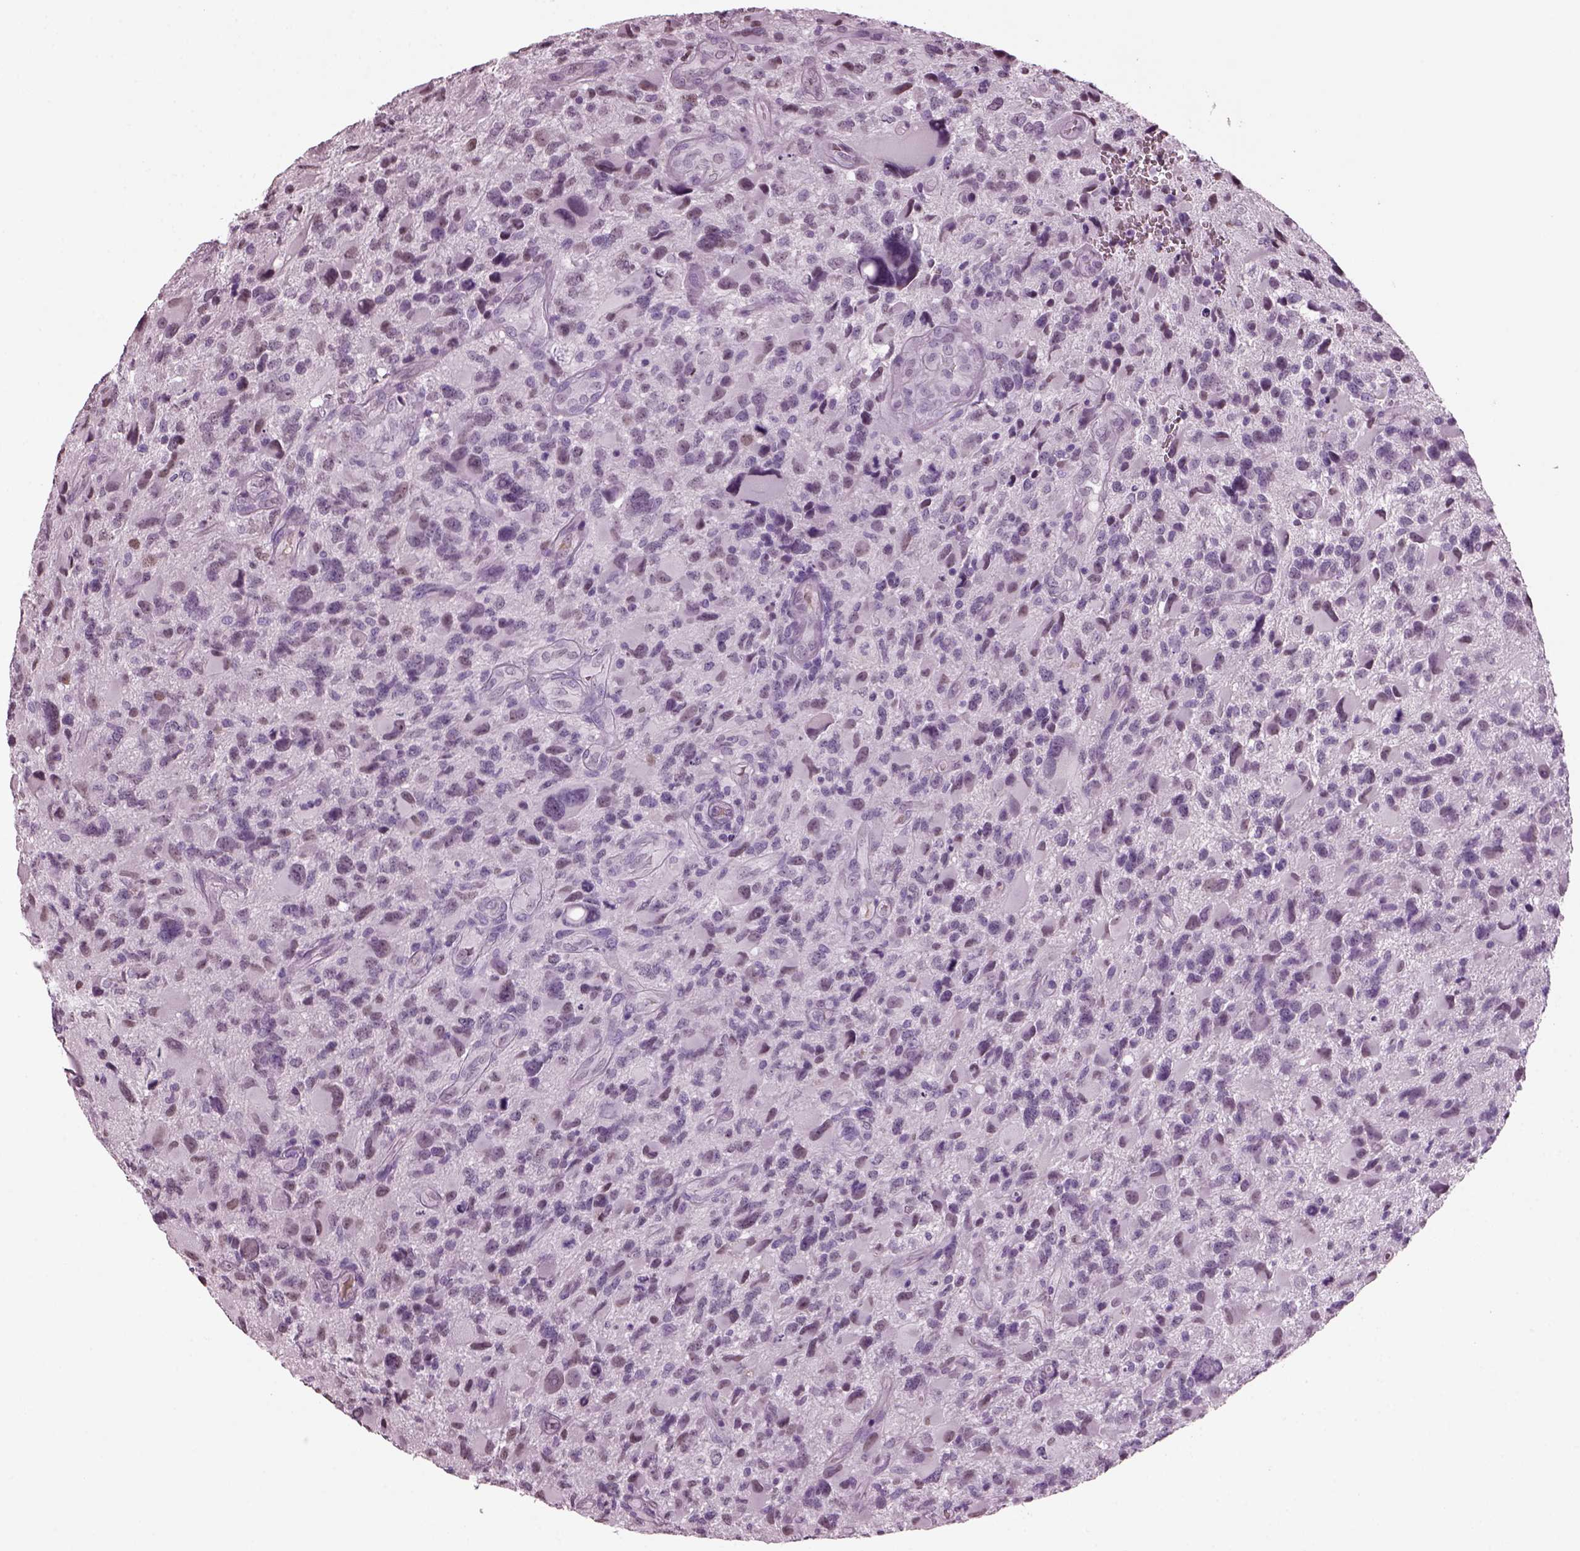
{"staining": {"intensity": "weak", "quantity": "<25%", "location": "nuclear"}, "tissue": "glioma", "cell_type": "Tumor cells", "image_type": "cancer", "snomed": [{"axis": "morphology", "description": "Glioma, malignant, NOS"}, {"axis": "morphology", "description": "Glioma, malignant, High grade"}, {"axis": "topography", "description": "Brain"}], "caption": "There is no significant expression in tumor cells of malignant glioma (high-grade).", "gene": "KRTAP3-2", "patient": {"sex": "female", "age": 71}}